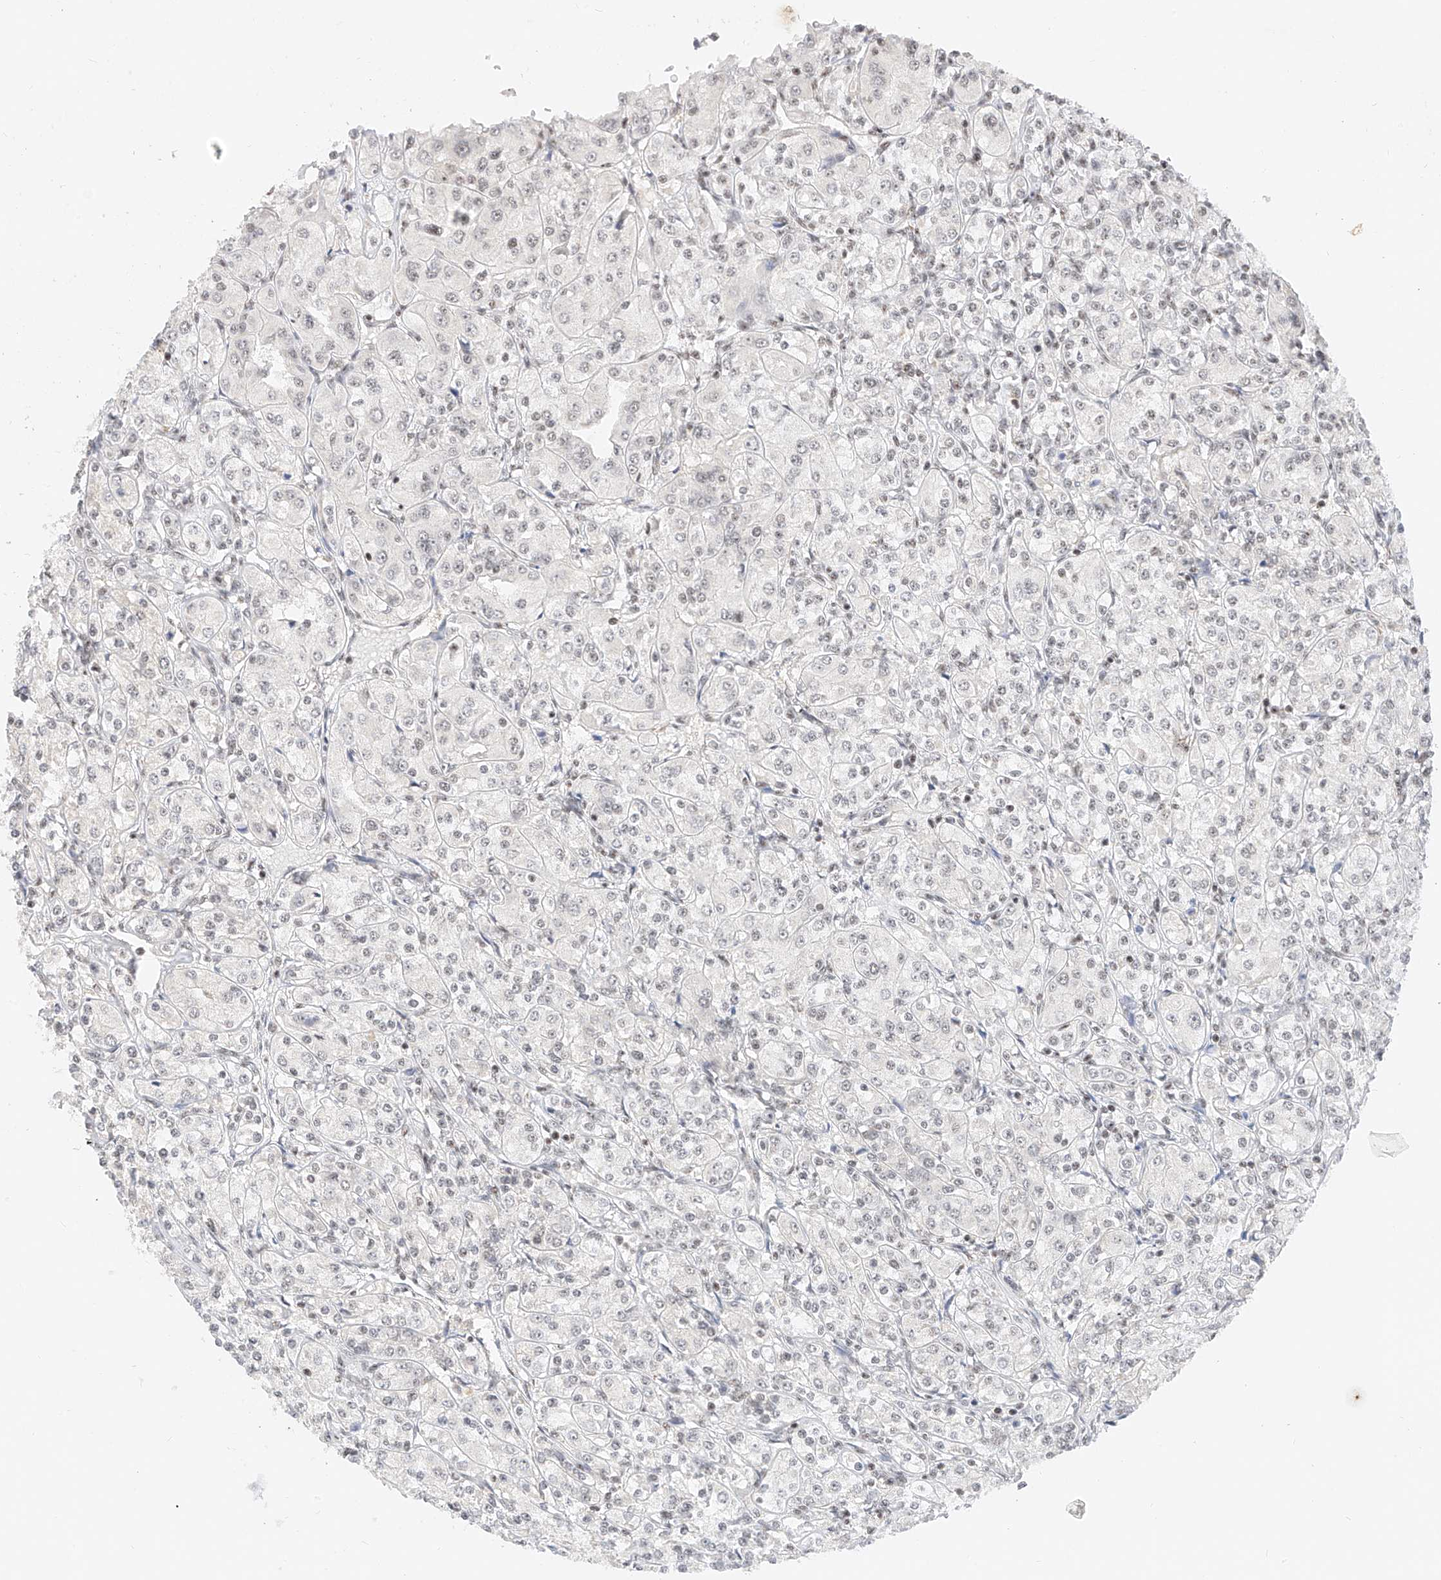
{"staining": {"intensity": "weak", "quantity": "<25%", "location": "nuclear"}, "tissue": "renal cancer", "cell_type": "Tumor cells", "image_type": "cancer", "snomed": [{"axis": "morphology", "description": "Adenocarcinoma, NOS"}, {"axis": "topography", "description": "Kidney"}], "caption": "This micrograph is of renal cancer stained with IHC to label a protein in brown with the nuclei are counter-stained blue. There is no staining in tumor cells.", "gene": "NRF1", "patient": {"sex": "male", "age": 77}}